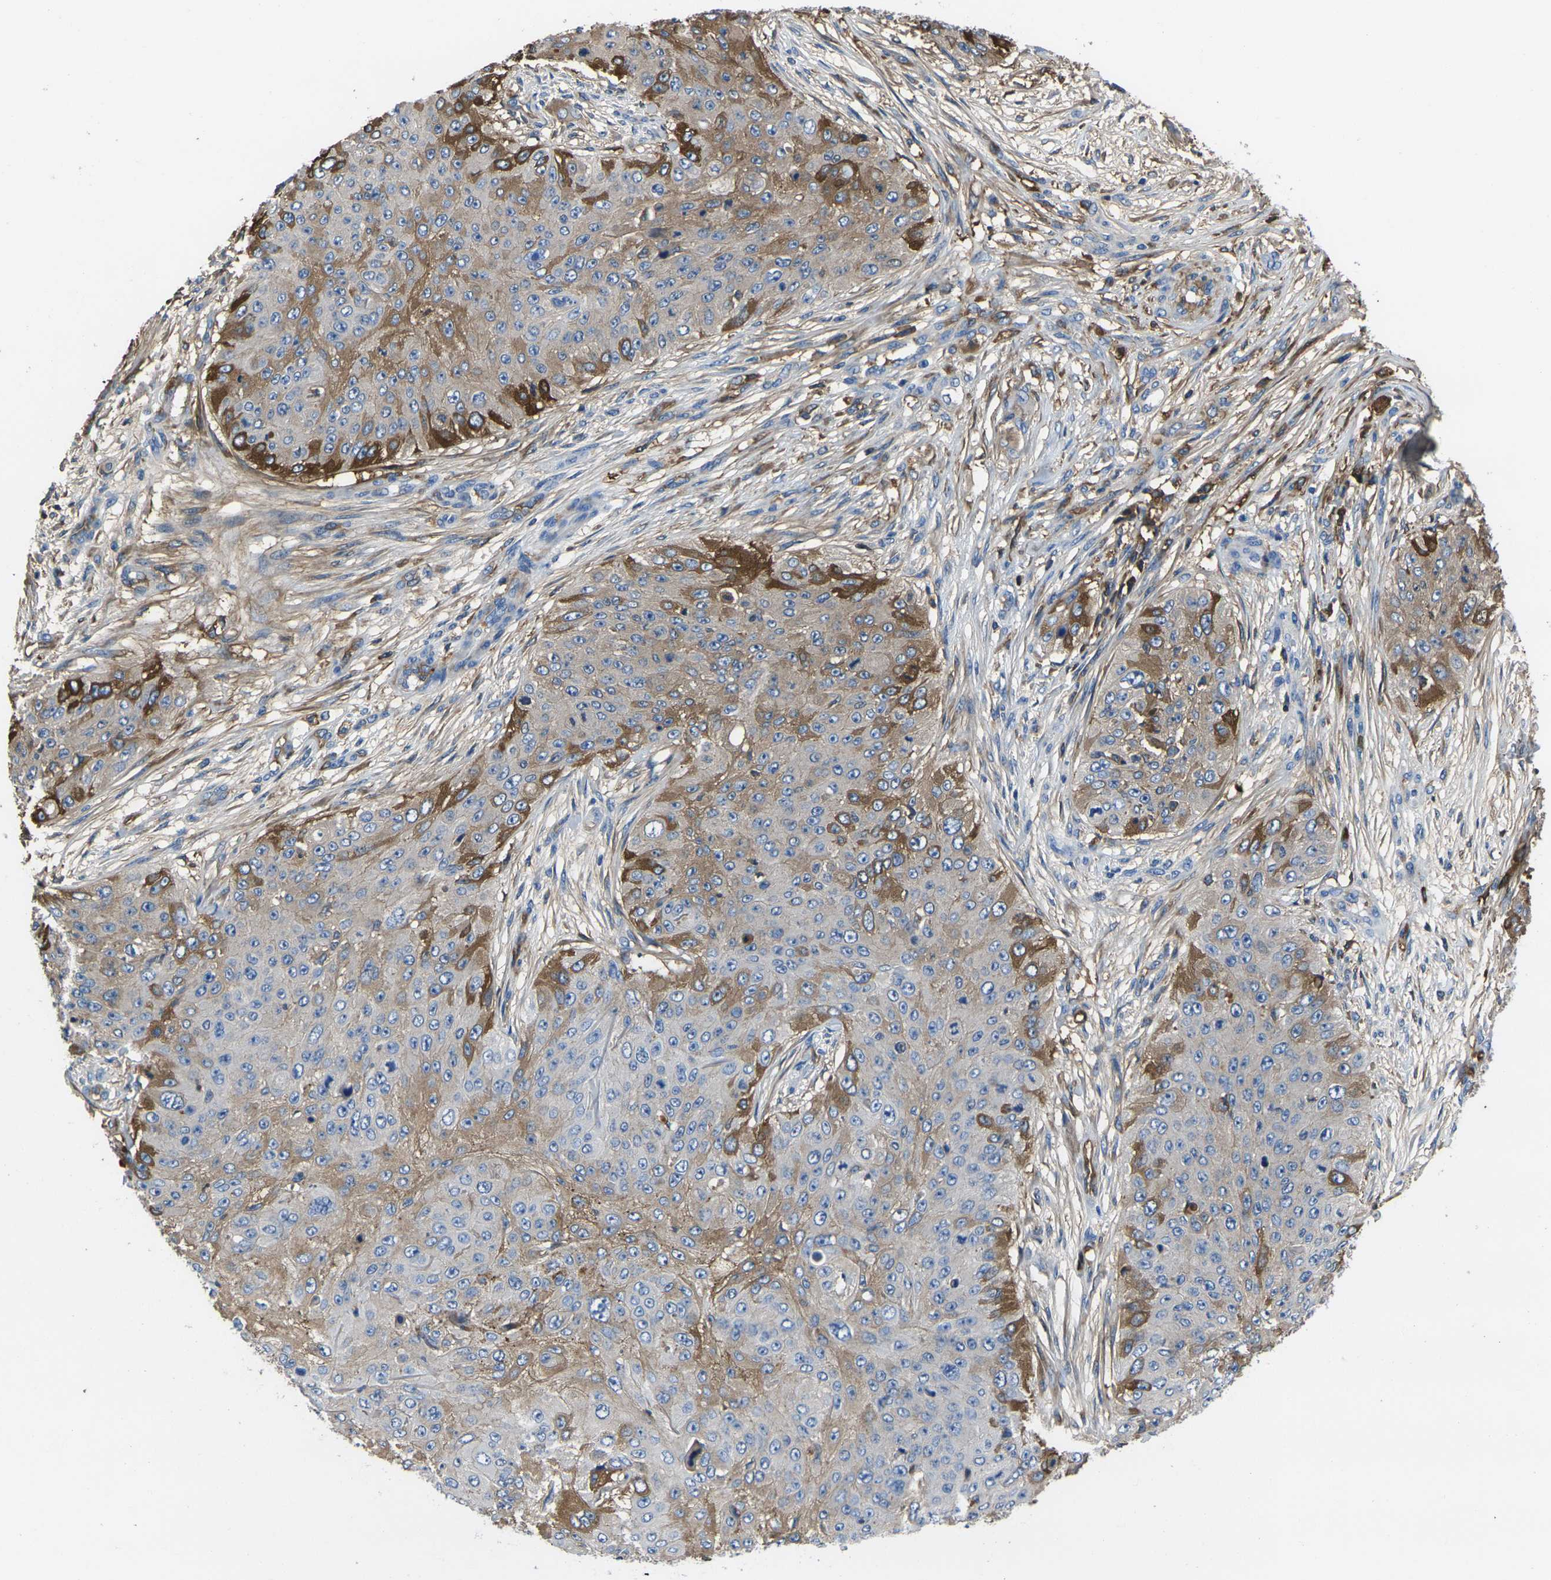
{"staining": {"intensity": "strong", "quantity": "<25%", "location": "cytoplasmic/membranous"}, "tissue": "skin cancer", "cell_type": "Tumor cells", "image_type": "cancer", "snomed": [{"axis": "morphology", "description": "Squamous cell carcinoma, NOS"}, {"axis": "topography", "description": "Skin"}], "caption": "Squamous cell carcinoma (skin) stained with immunohistochemistry (IHC) exhibits strong cytoplasmic/membranous expression in approximately <25% of tumor cells.", "gene": "GREM2", "patient": {"sex": "female", "age": 80}}